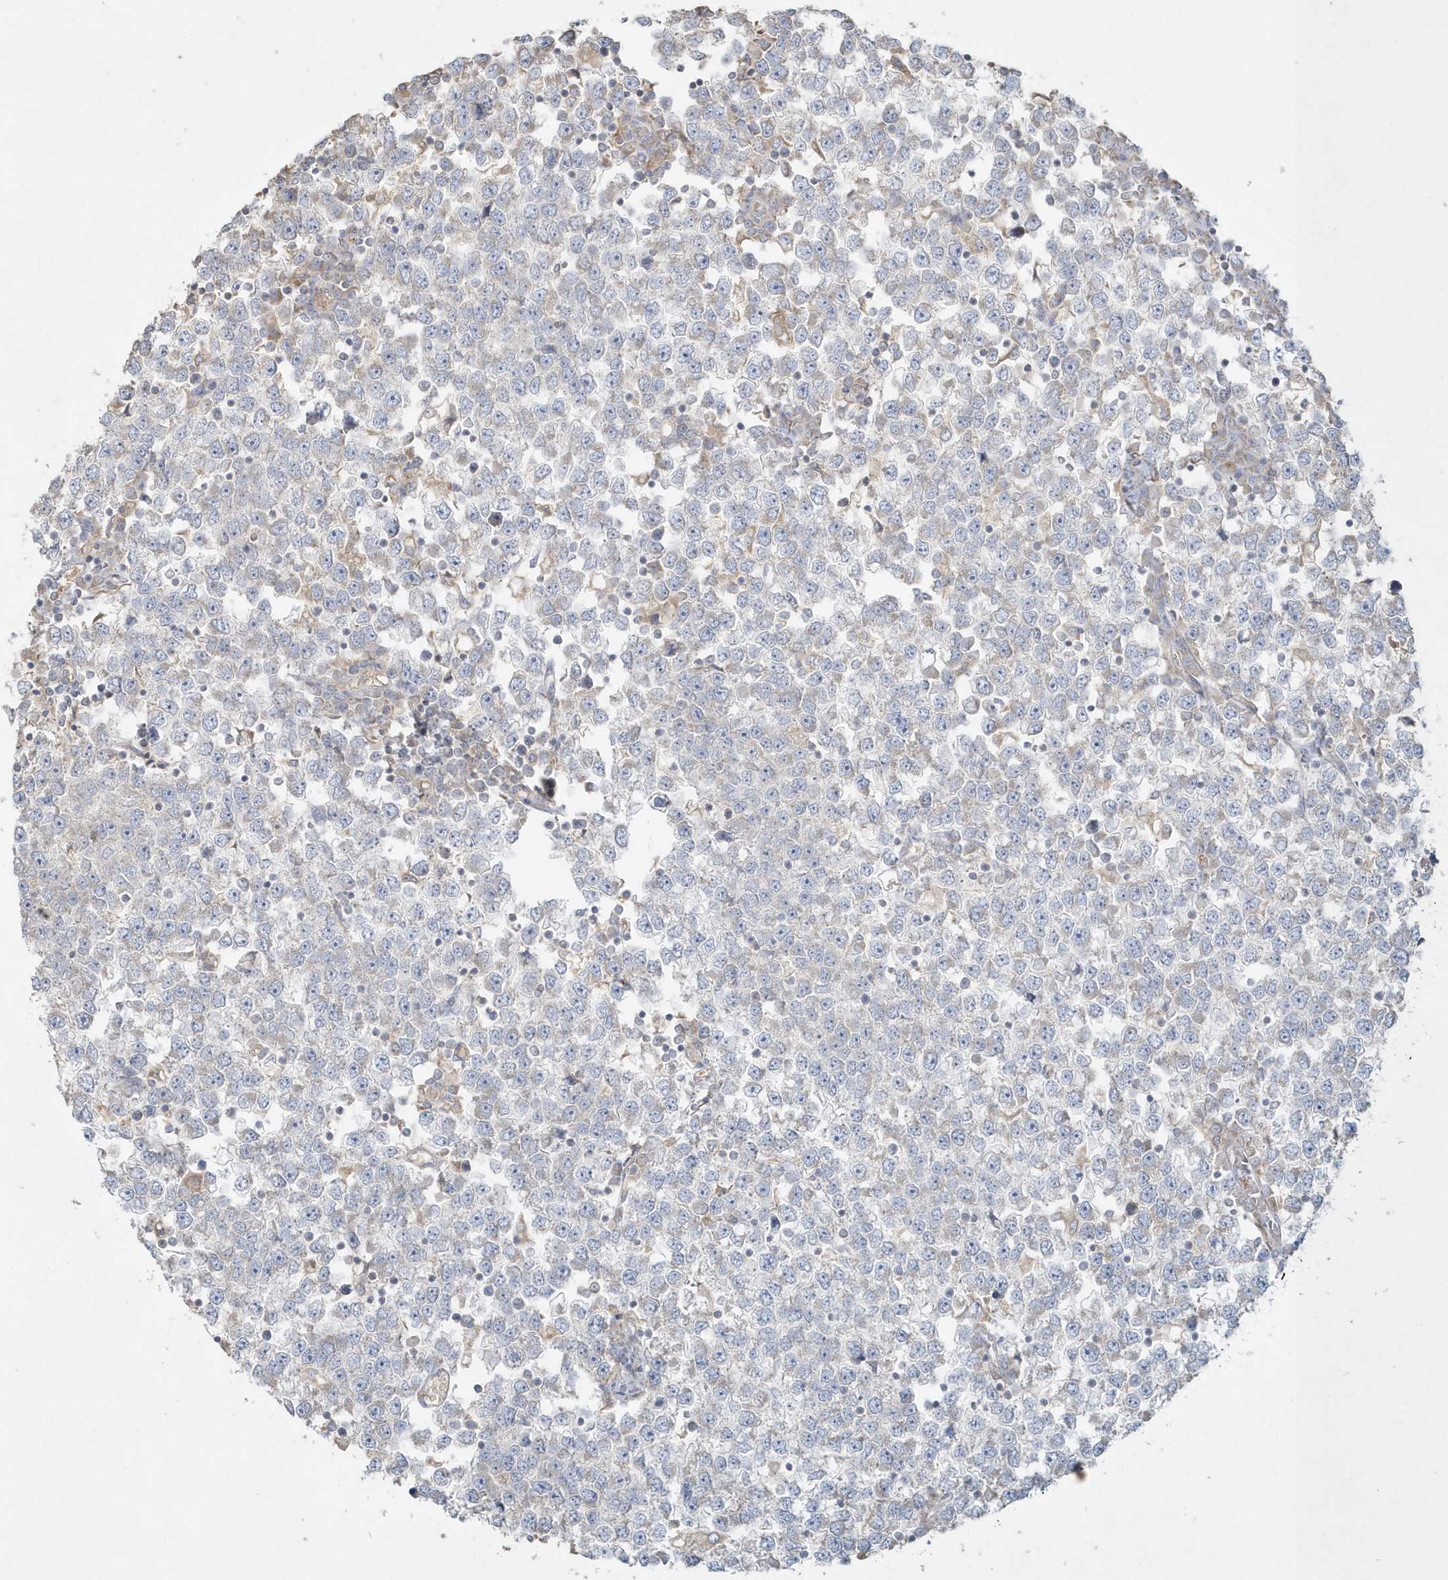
{"staining": {"intensity": "negative", "quantity": "none", "location": "none"}, "tissue": "testis cancer", "cell_type": "Tumor cells", "image_type": "cancer", "snomed": [{"axis": "morphology", "description": "Seminoma, NOS"}, {"axis": "topography", "description": "Testis"}], "caption": "A photomicrograph of human testis cancer (seminoma) is negative for staining in tumor cells. Nuclei are stained in blue.", "gene": "BLTP3A", "patient": {"sex": "male", "age": 65}}